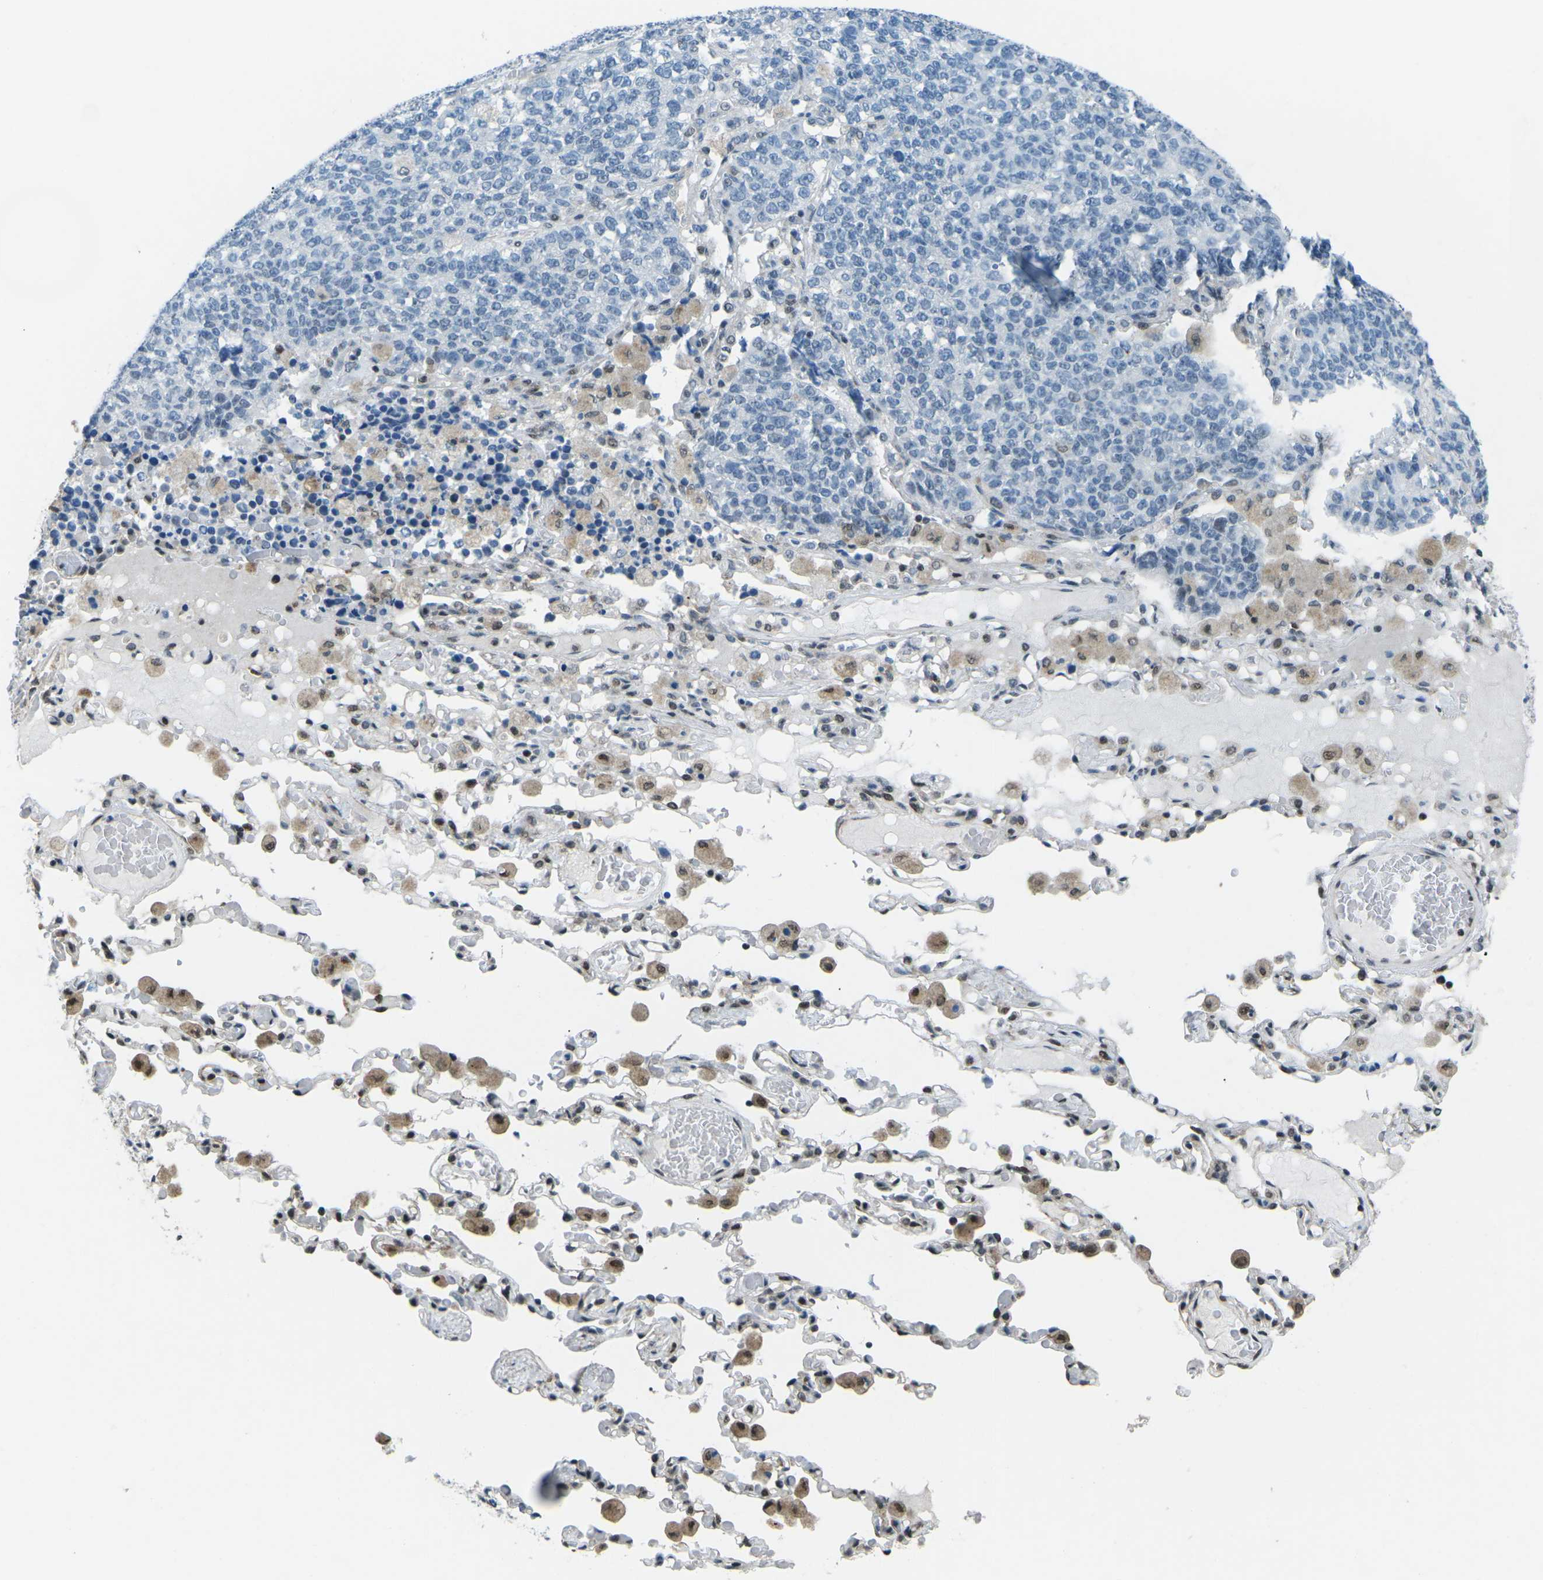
{"staining": {"intensity": "negative", "quantity": "none", "location": "none"}, "tissue": "lung cancer", "cell_type": "Tumor cells", "image_type": "cancer", "snomed": [{"axis": "morphology", "description": "Adenocarcinoma, NOS"}, {"axis": "topography", "description": "Lung"}], "caption": "This is an immunohistochemistry micrograph of human adenocarcinoma (lung). There is no expression in tumor cells.", "gene": "MBNL1", "patient": {"sex": "male", "age": 49}}